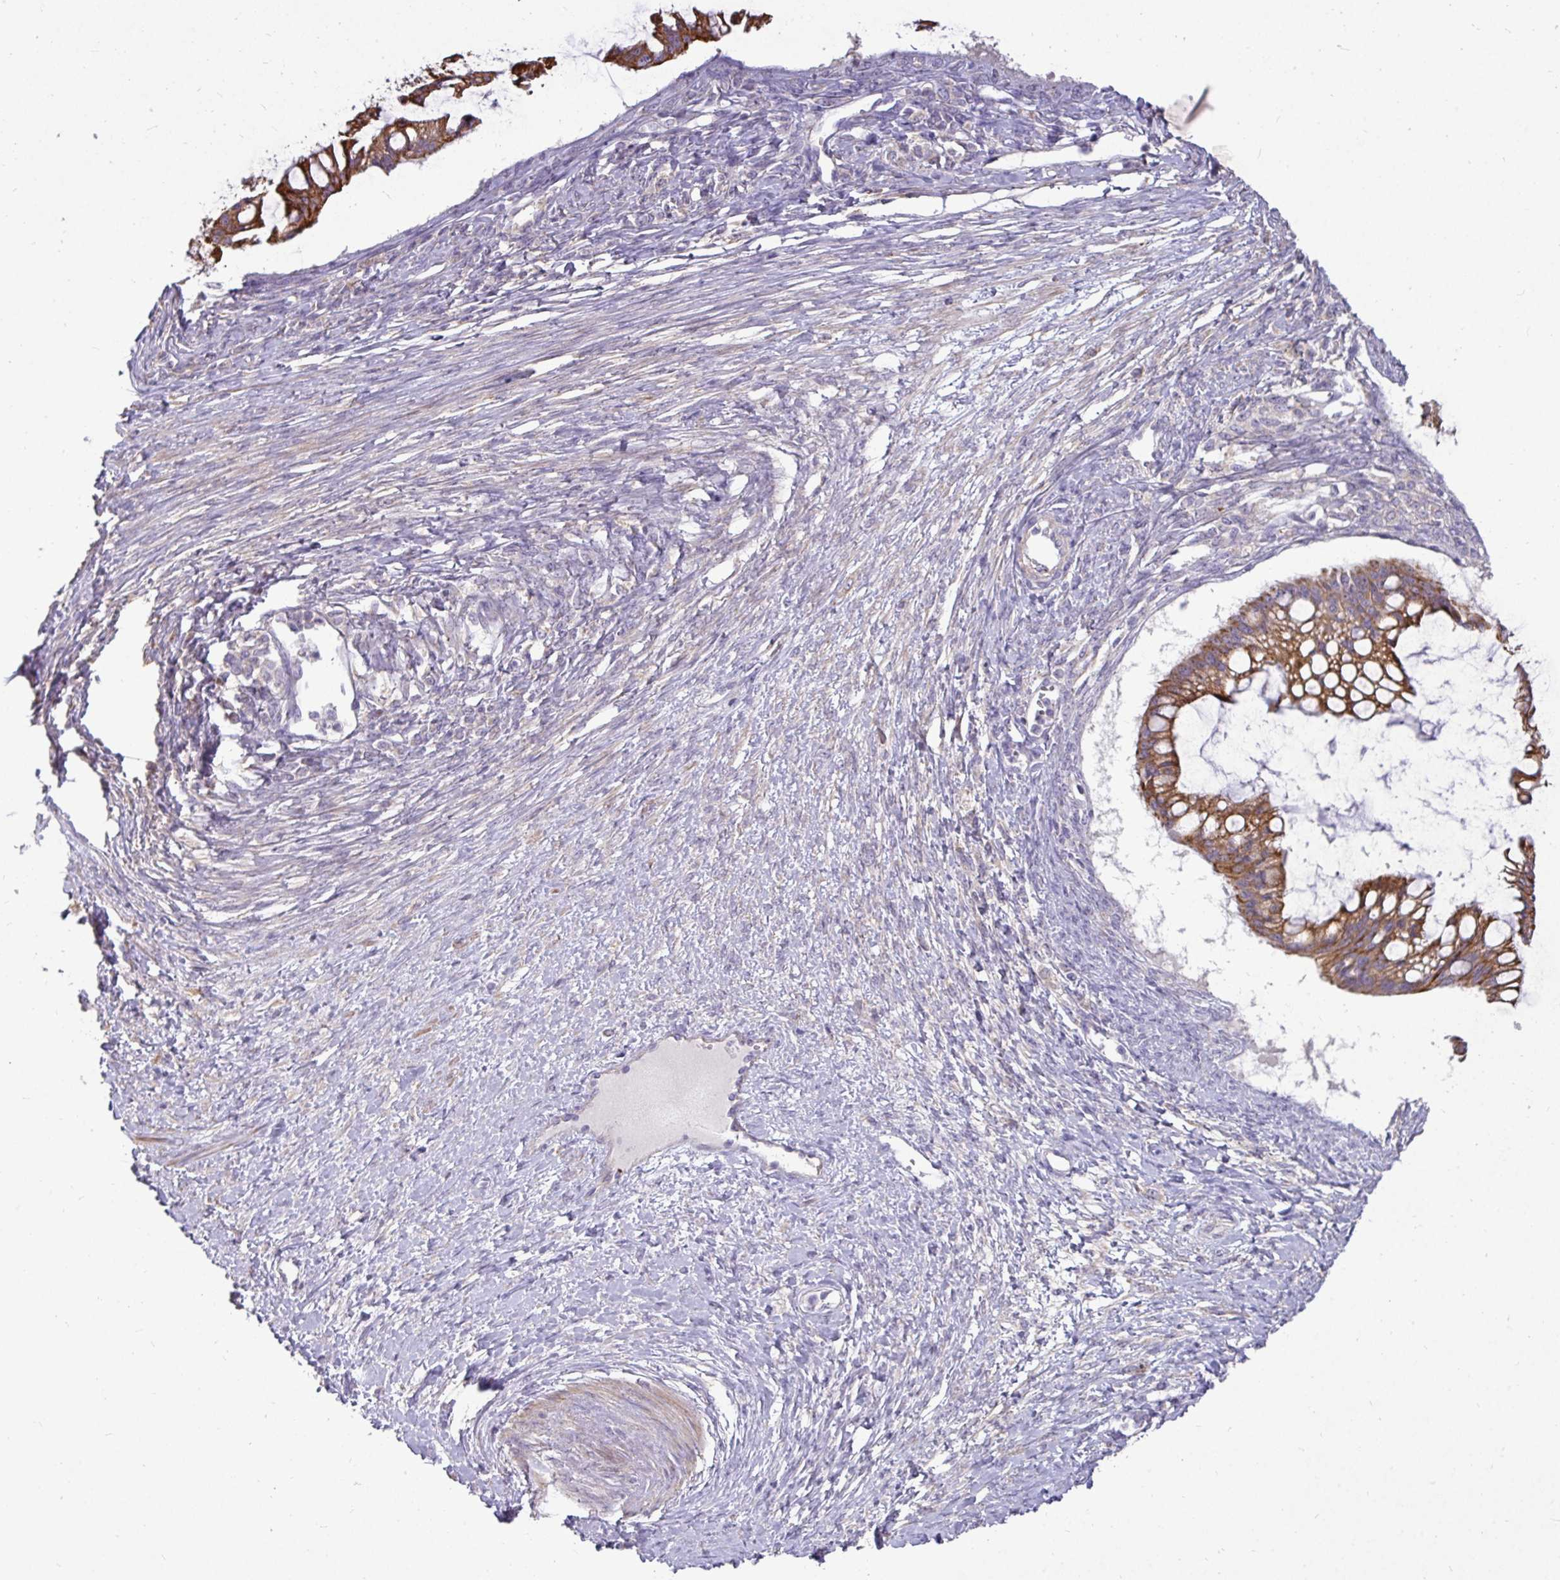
{"staining": {"intensity": "moderate", "quantity": ">75%", "location": "cytoplasmic/membranous"}, "tissue": "ovarian cancer", "cell_type": "Tumor cells", "image_type": "cancer", "snomed": [{"axis": "morphology", "description": "Cystadenocarcinoma, mucinous, NOS"}, {"axis": "topography", "description": "Ovary"}], "caption": "DAB (3,3'-diaminobenzidine) immunohistochemical staining of human ovarian cancer displays moderate cytoplasmic/membranous protein positivity in approximately >75% of tumor cells. The protein is stained brown, and the nuclei are stained in blue (DAB (3,3'-diaminobenzidine) IHC with brightfield microscopy, high magnification).", "gene": "STRIP1", "patient": {"sex": "female", "age": 73}}